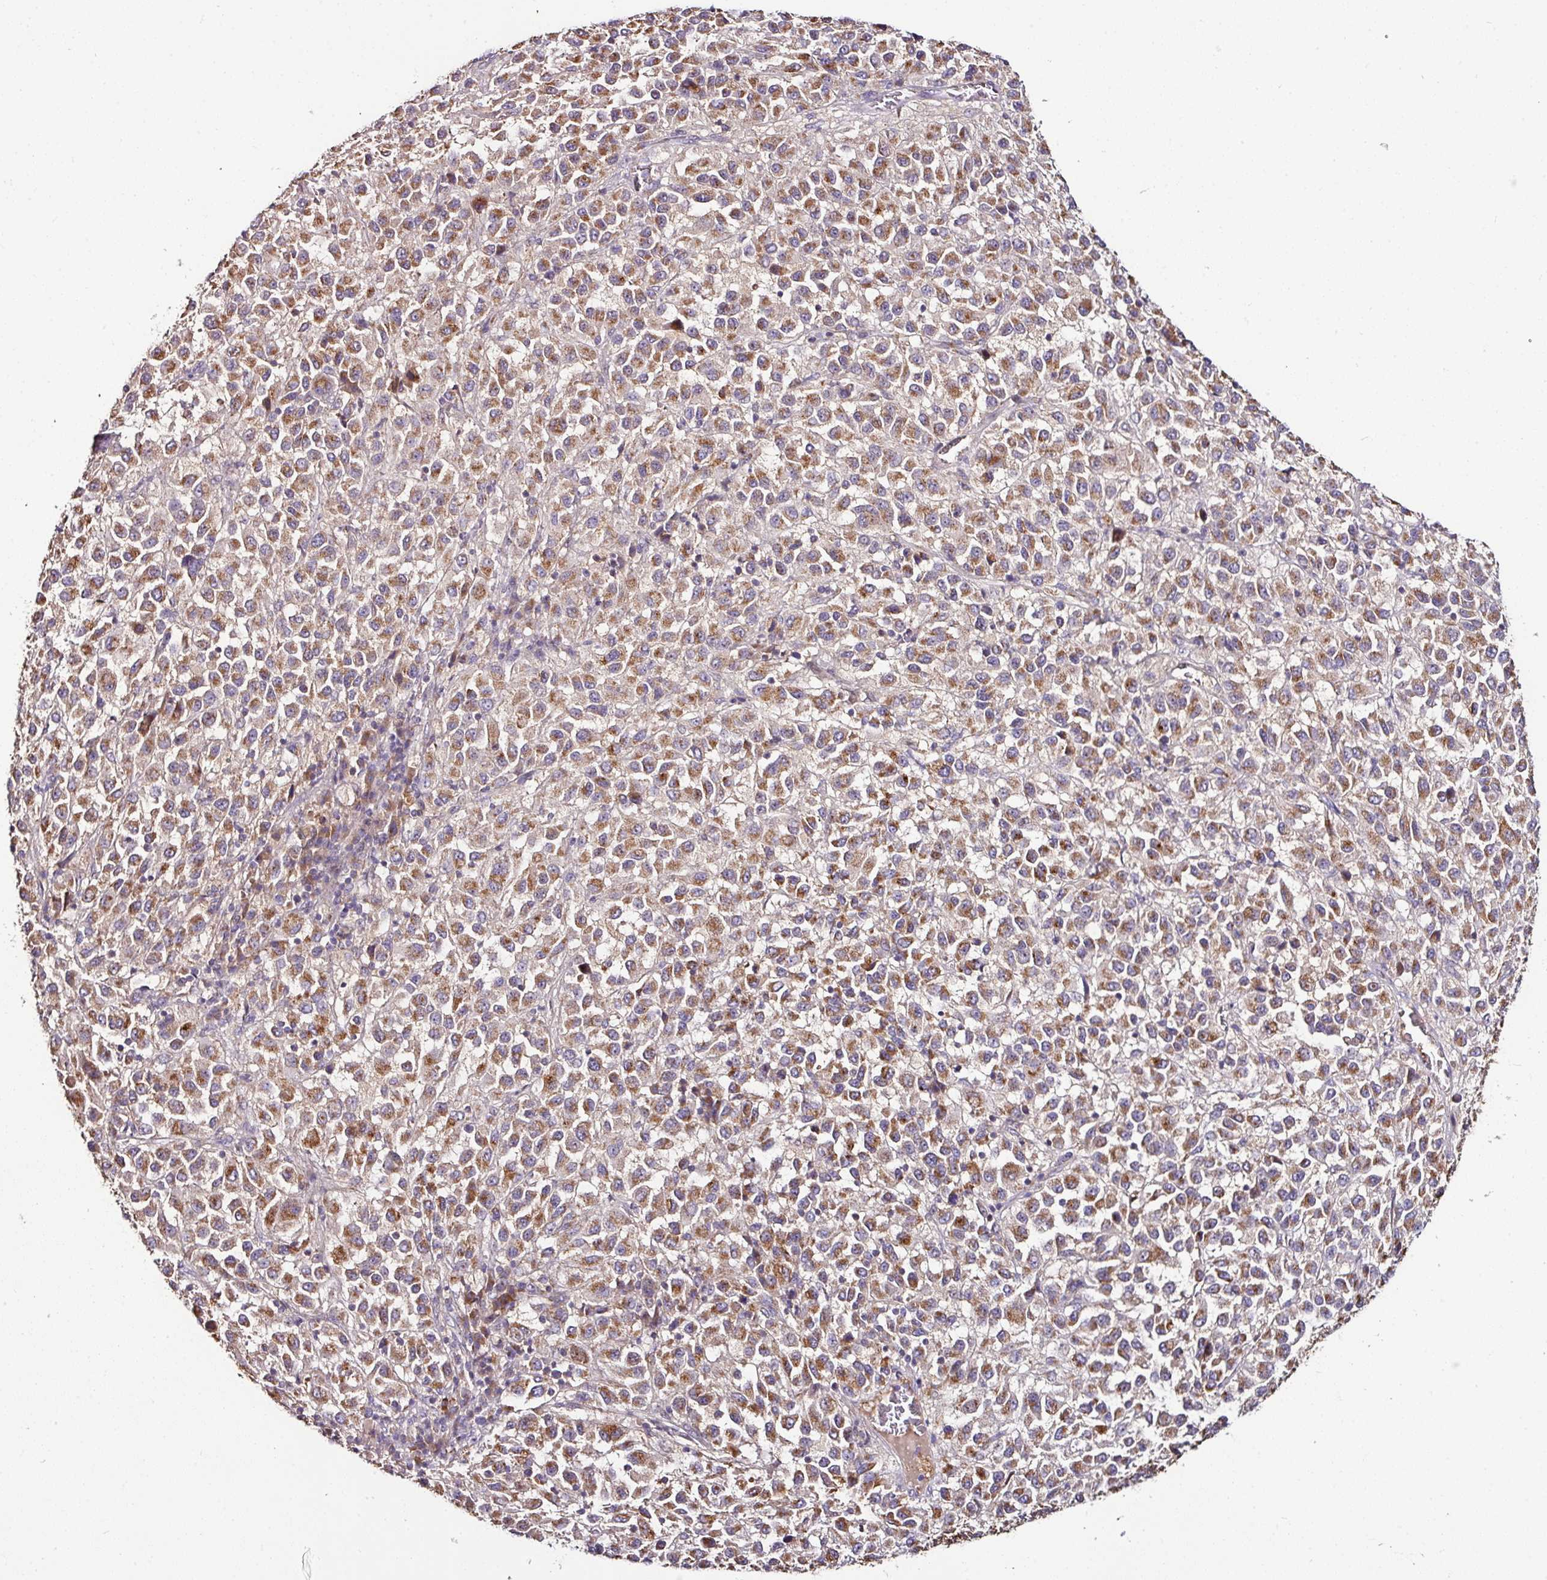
{"staining": {"intensity": "moderate", "quantity": ">75%", "location": "cytoplasmic/membranous"}, "tissue": "melanoma", "cell_type": "Tumor cells", "image_type": "cancer", "snomed": [{"axis": "morphology", "description": "Malignant melanoma, Metastatic site"}, {"axis": "topography", "description": "Lung"}], "caption": "Protein expression analysis of human malignant melanoma (metastatic site) reveals moderate cytoplasmic/membranous staining in approximately >75% of tumor cells.", "gene": "CPD", "patient": {"sex": "male", "age": 64}}